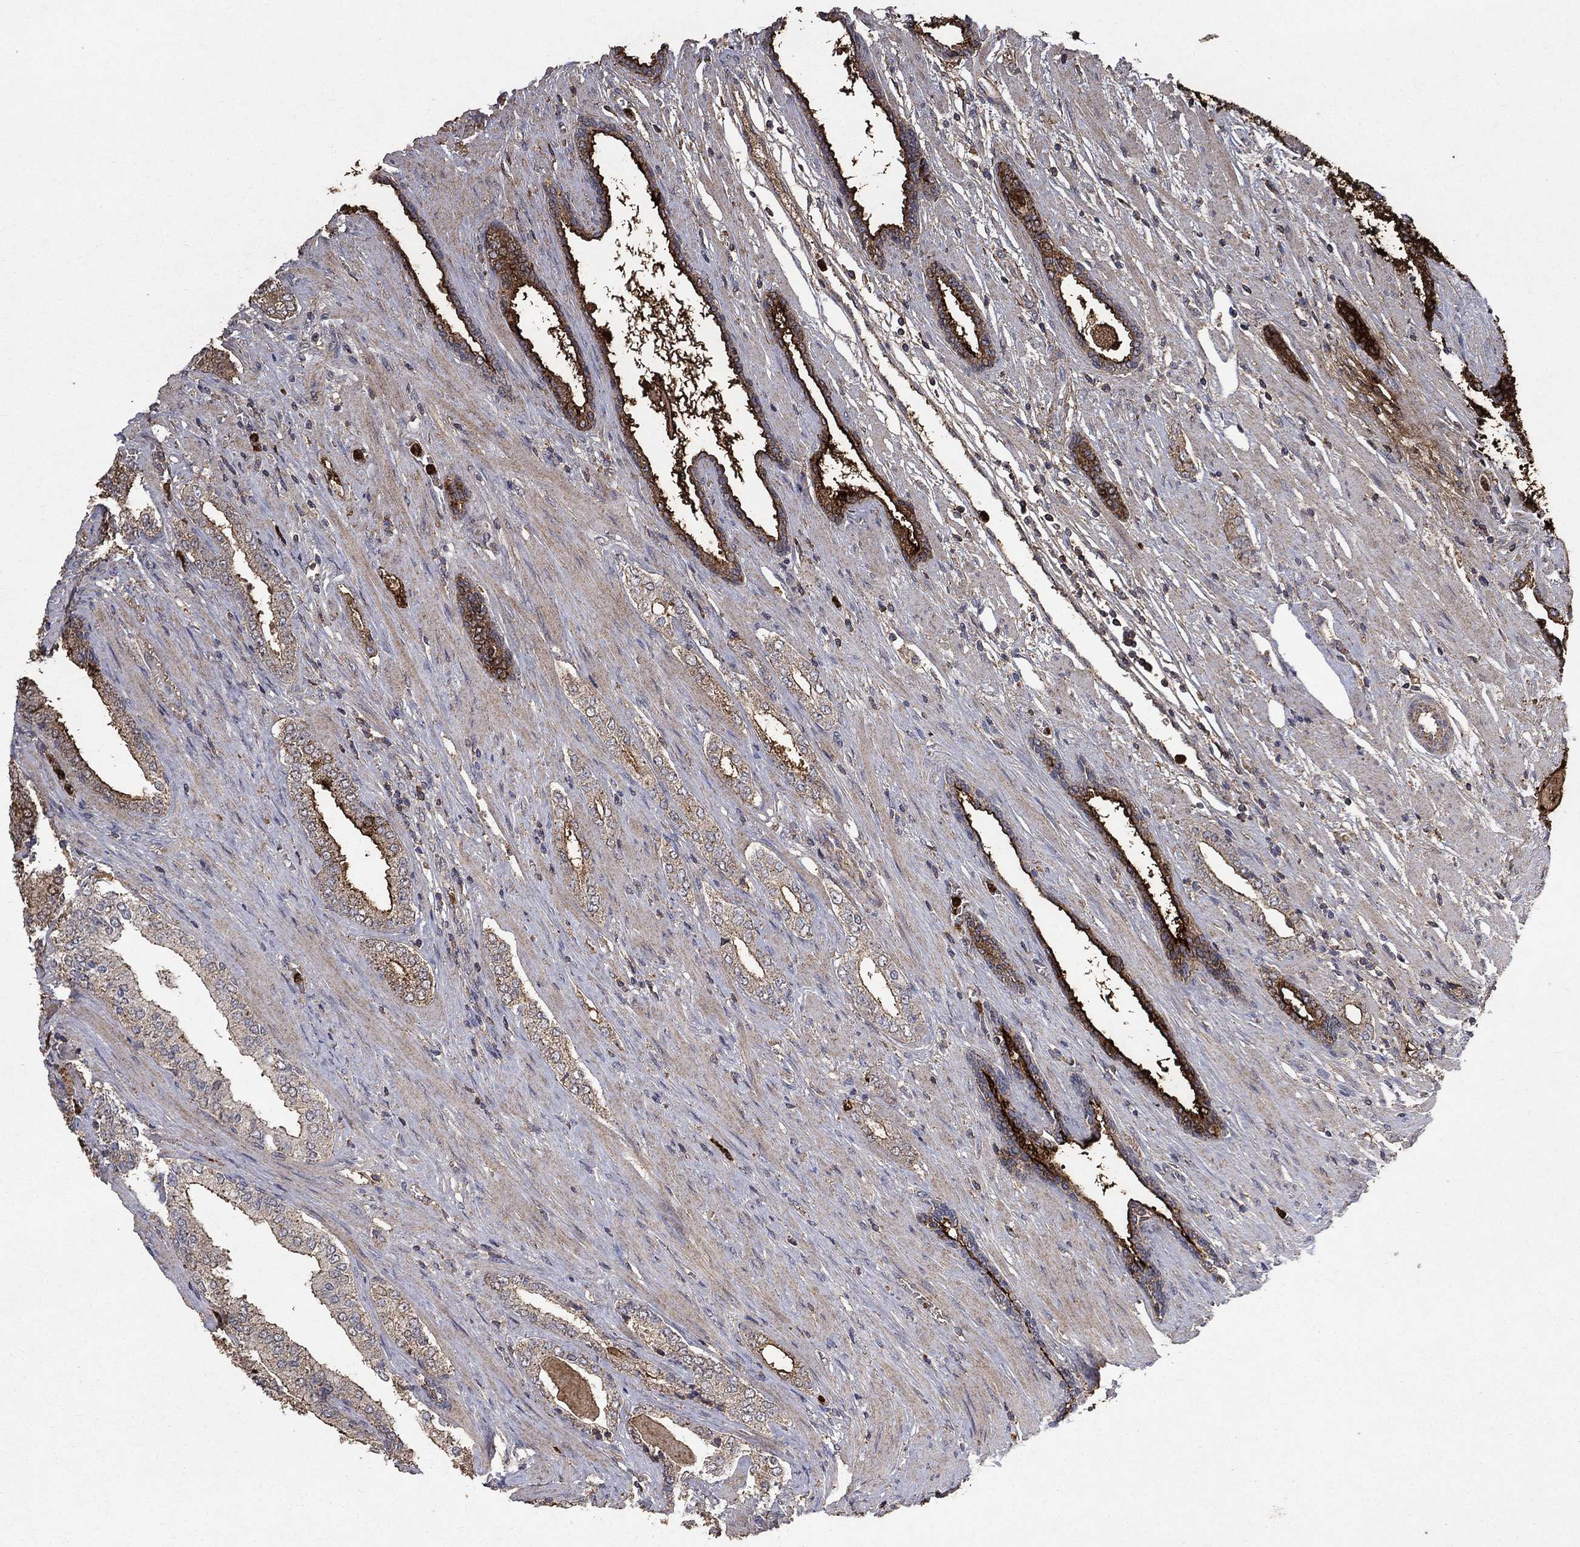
{"staining": {"intensity": "strong", "quantity": "25%-75%", "location": "cytoplasmic/membranous"}, "tissue": "prostate cancer", "cell_type": "Tumor cells", "image_type": "cancer", "snomed": [{"axis": "morphology", "description": "Adenocarcinoma, Low grade"}, {"axis": "topography", "description": "Prostate and seminal vesicle, NOS"}], "caption": "Human low-grade adenocarcinoma (prostate) stained for a protein (brown) shows strong cytoplasmic/membranous positive positivity in about 25%-75% of tumor cells.", "gene": "CD24", "patient": {"sex": "male", "age": 61}}